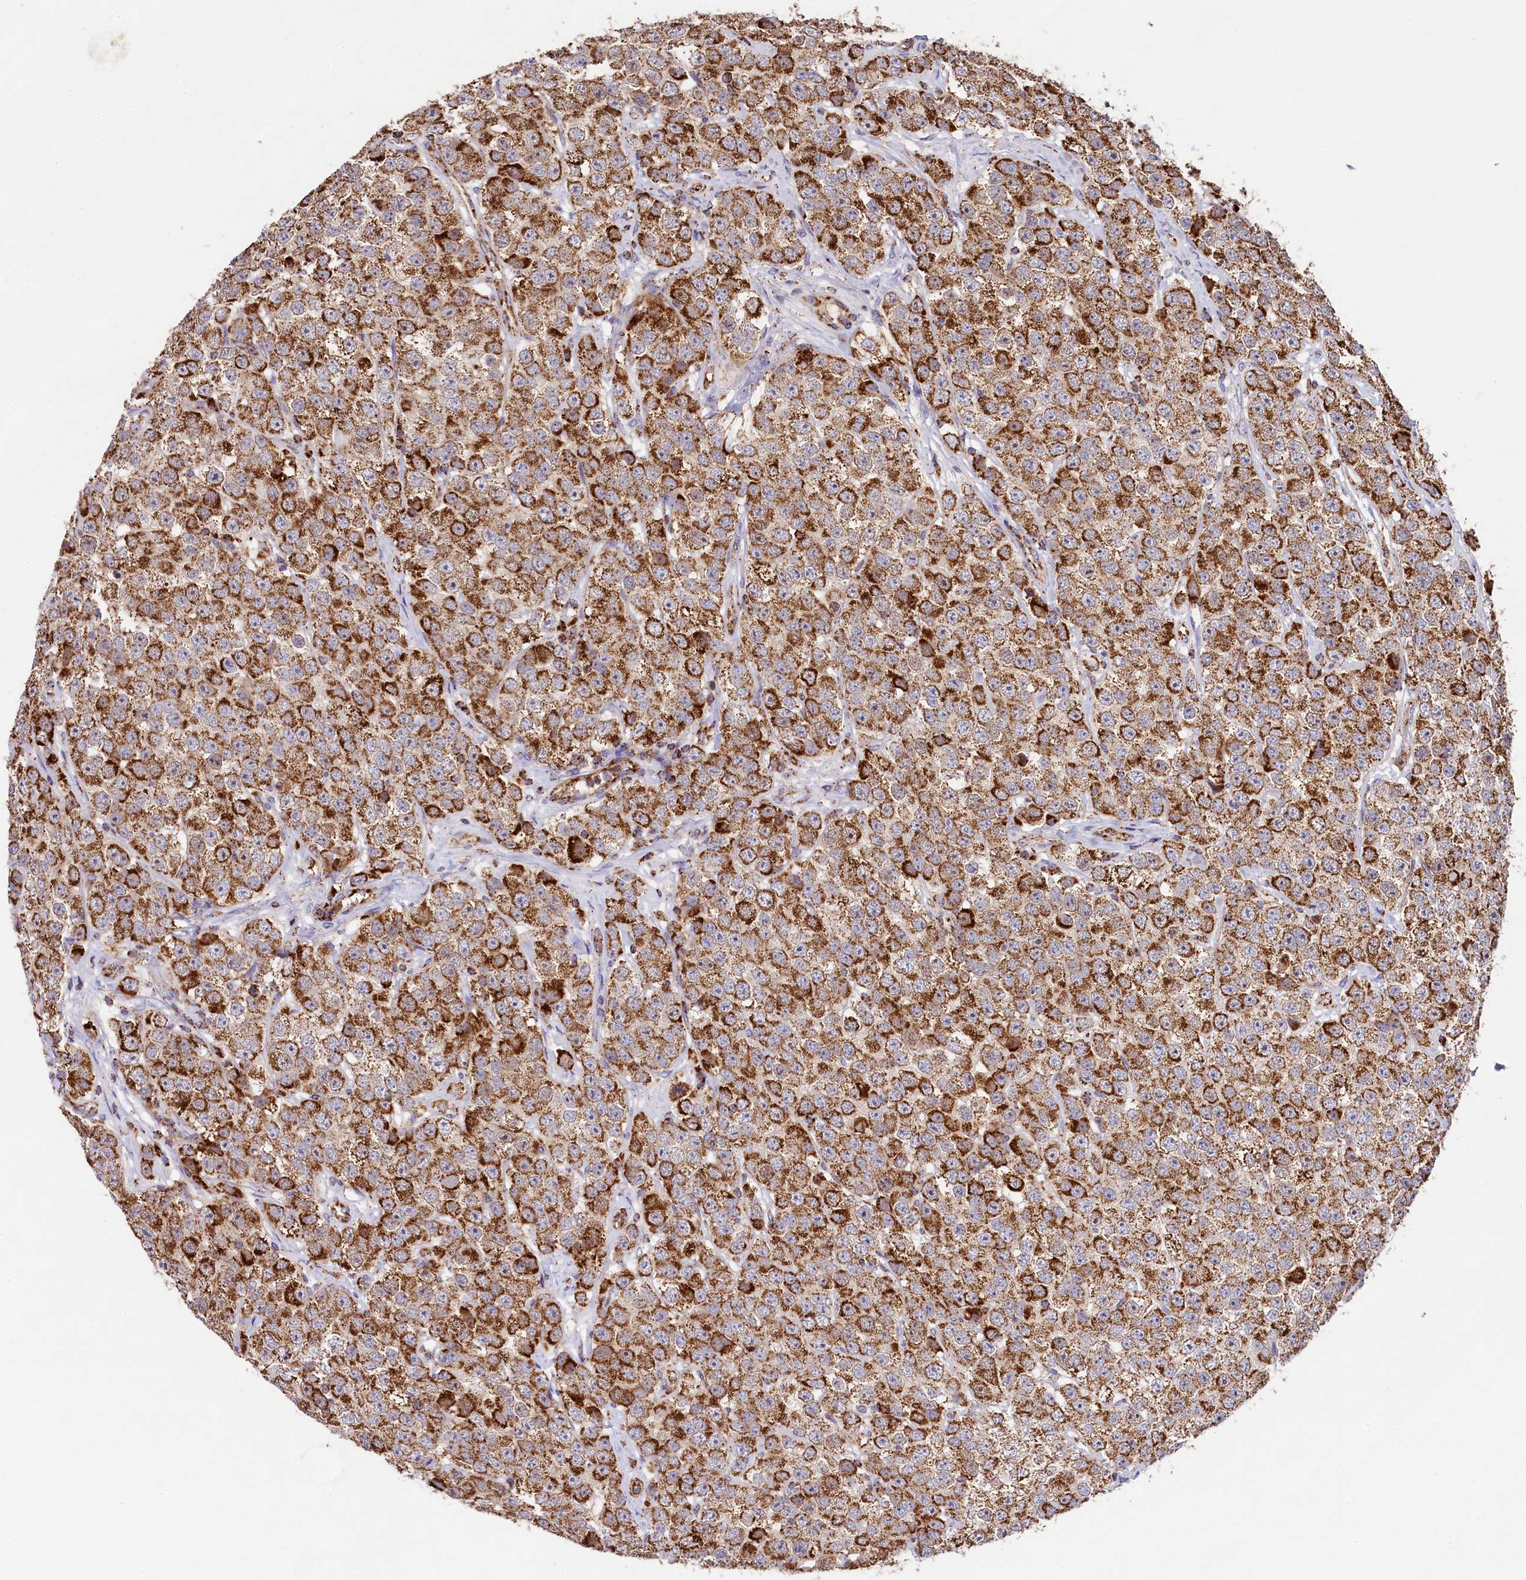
{"staining": {"intensity": "strong", "quantity": ">75%", "location": "cytoplasmic/membranous"}, "tissue": "testis cancer", "cell_type": "Tumor cells", "image_type": "cancer", "snomed": [{"axis": "morphology", "description": "Seminoma, NOS"}, {"axis": "topography", "description": "Testis"}], "caption": "Protein expression by immunohistochemistry shows strong cytoplasmic/membranous positivity in approximately >75% of tumor cells in testis seminoma.", "gene": "CLYBL", "patient": {"sex": "male", "age": 28}}